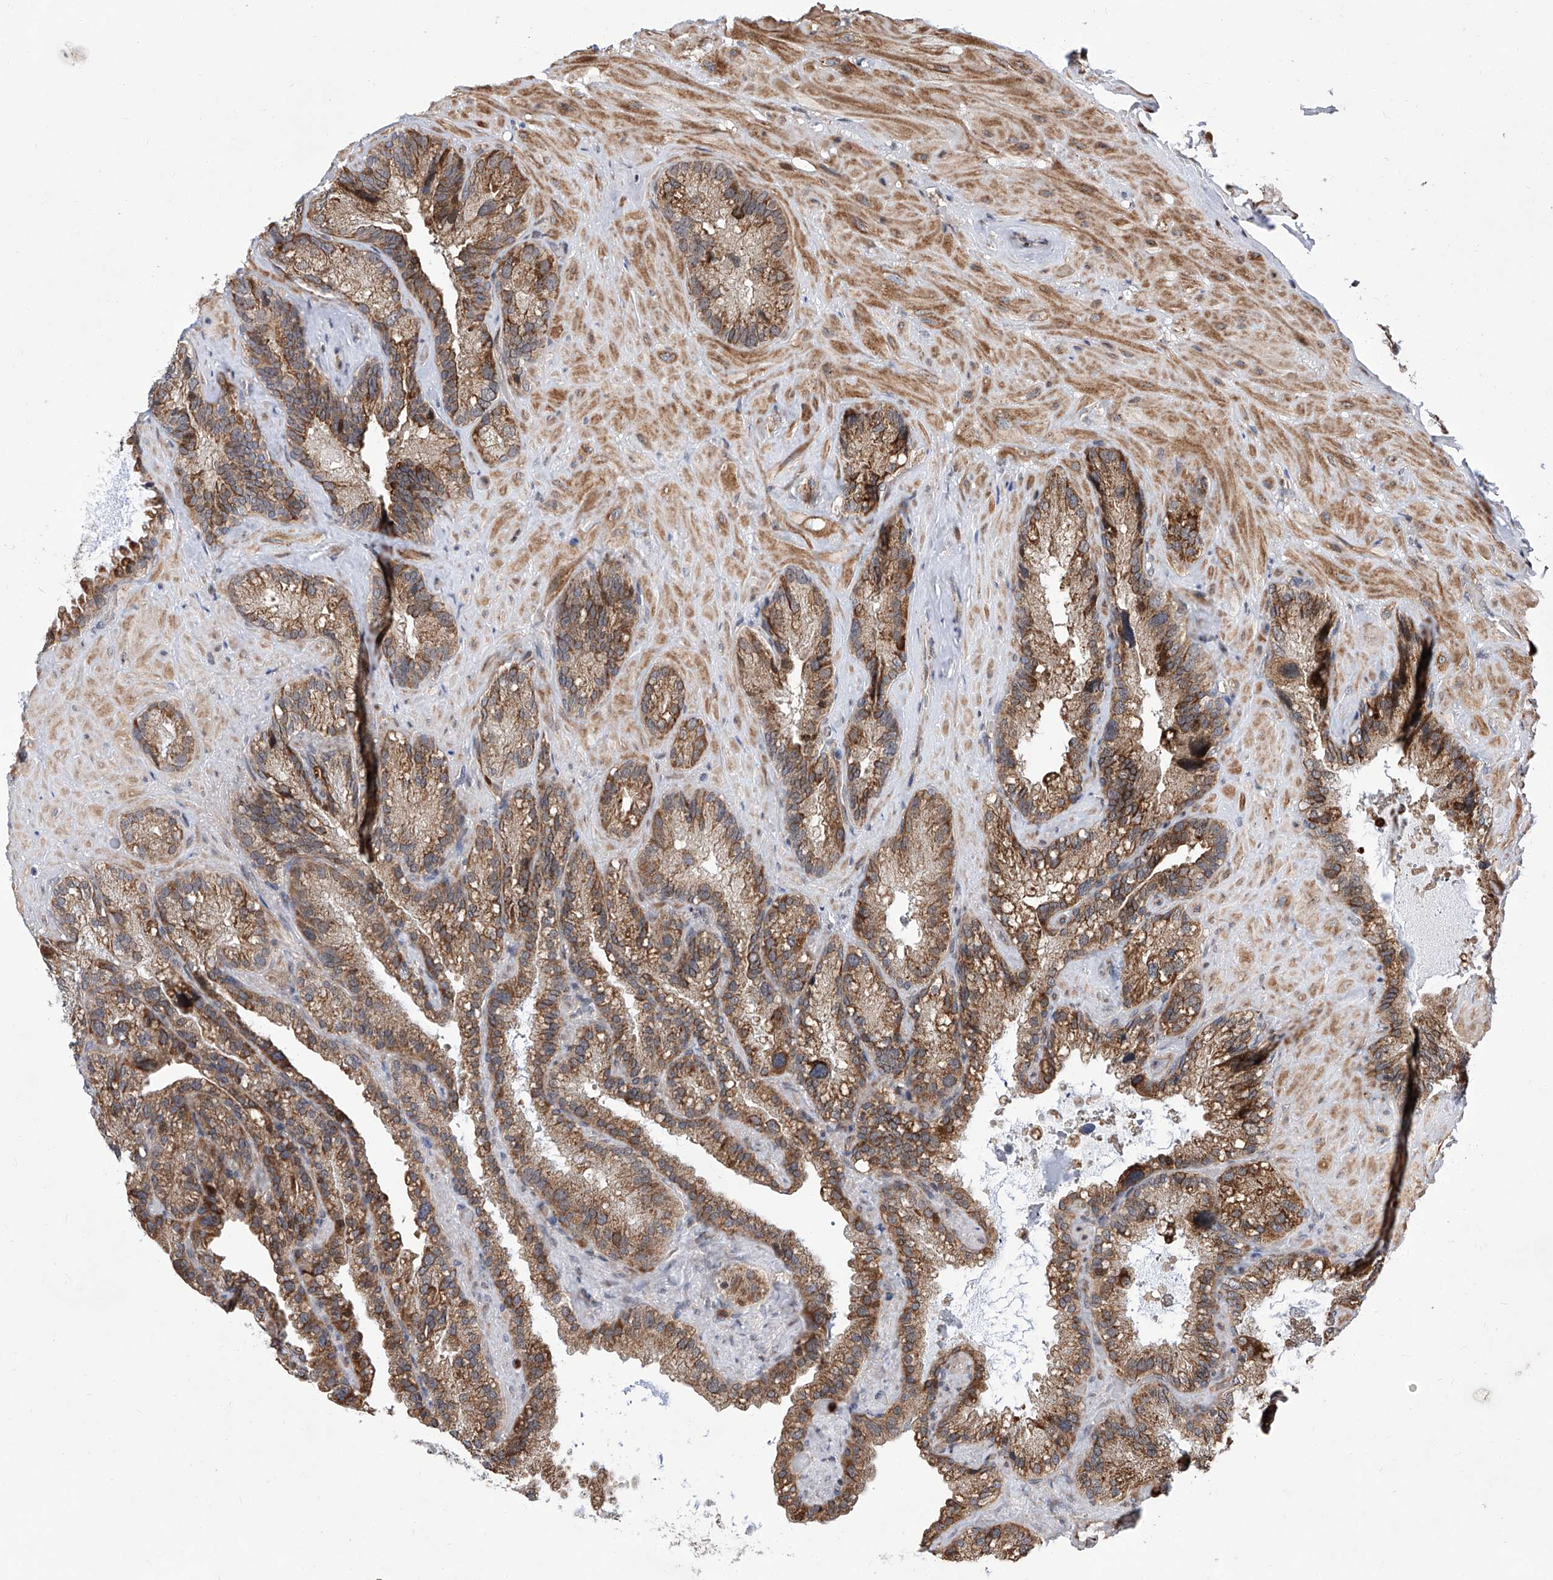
{"staining": {"intensity": "moderate", "quantity": ">75%", "location": "cytoplasmic/membranous"}, "tissue": "seminal vesicle", "cell_type": "Glandular cells", "image_type": "normal", "snomed": [{"axis": "morphology", "description": "Normal tissue, NOS"}, {"axis": "topography", "description": "Prostate"}, {"axis": "topography", "description": "Seminal veicle"}], "caption": "The image demonstrates a brown stain indicating the presence of a protein in the cytoplasmic/membranous of glandular cells in seminal vesicle. (Brightfield microscopy of DAB IHC at high magnification).", "gene": "FARP2", "patient": {"sex": "male", "age": 68}}